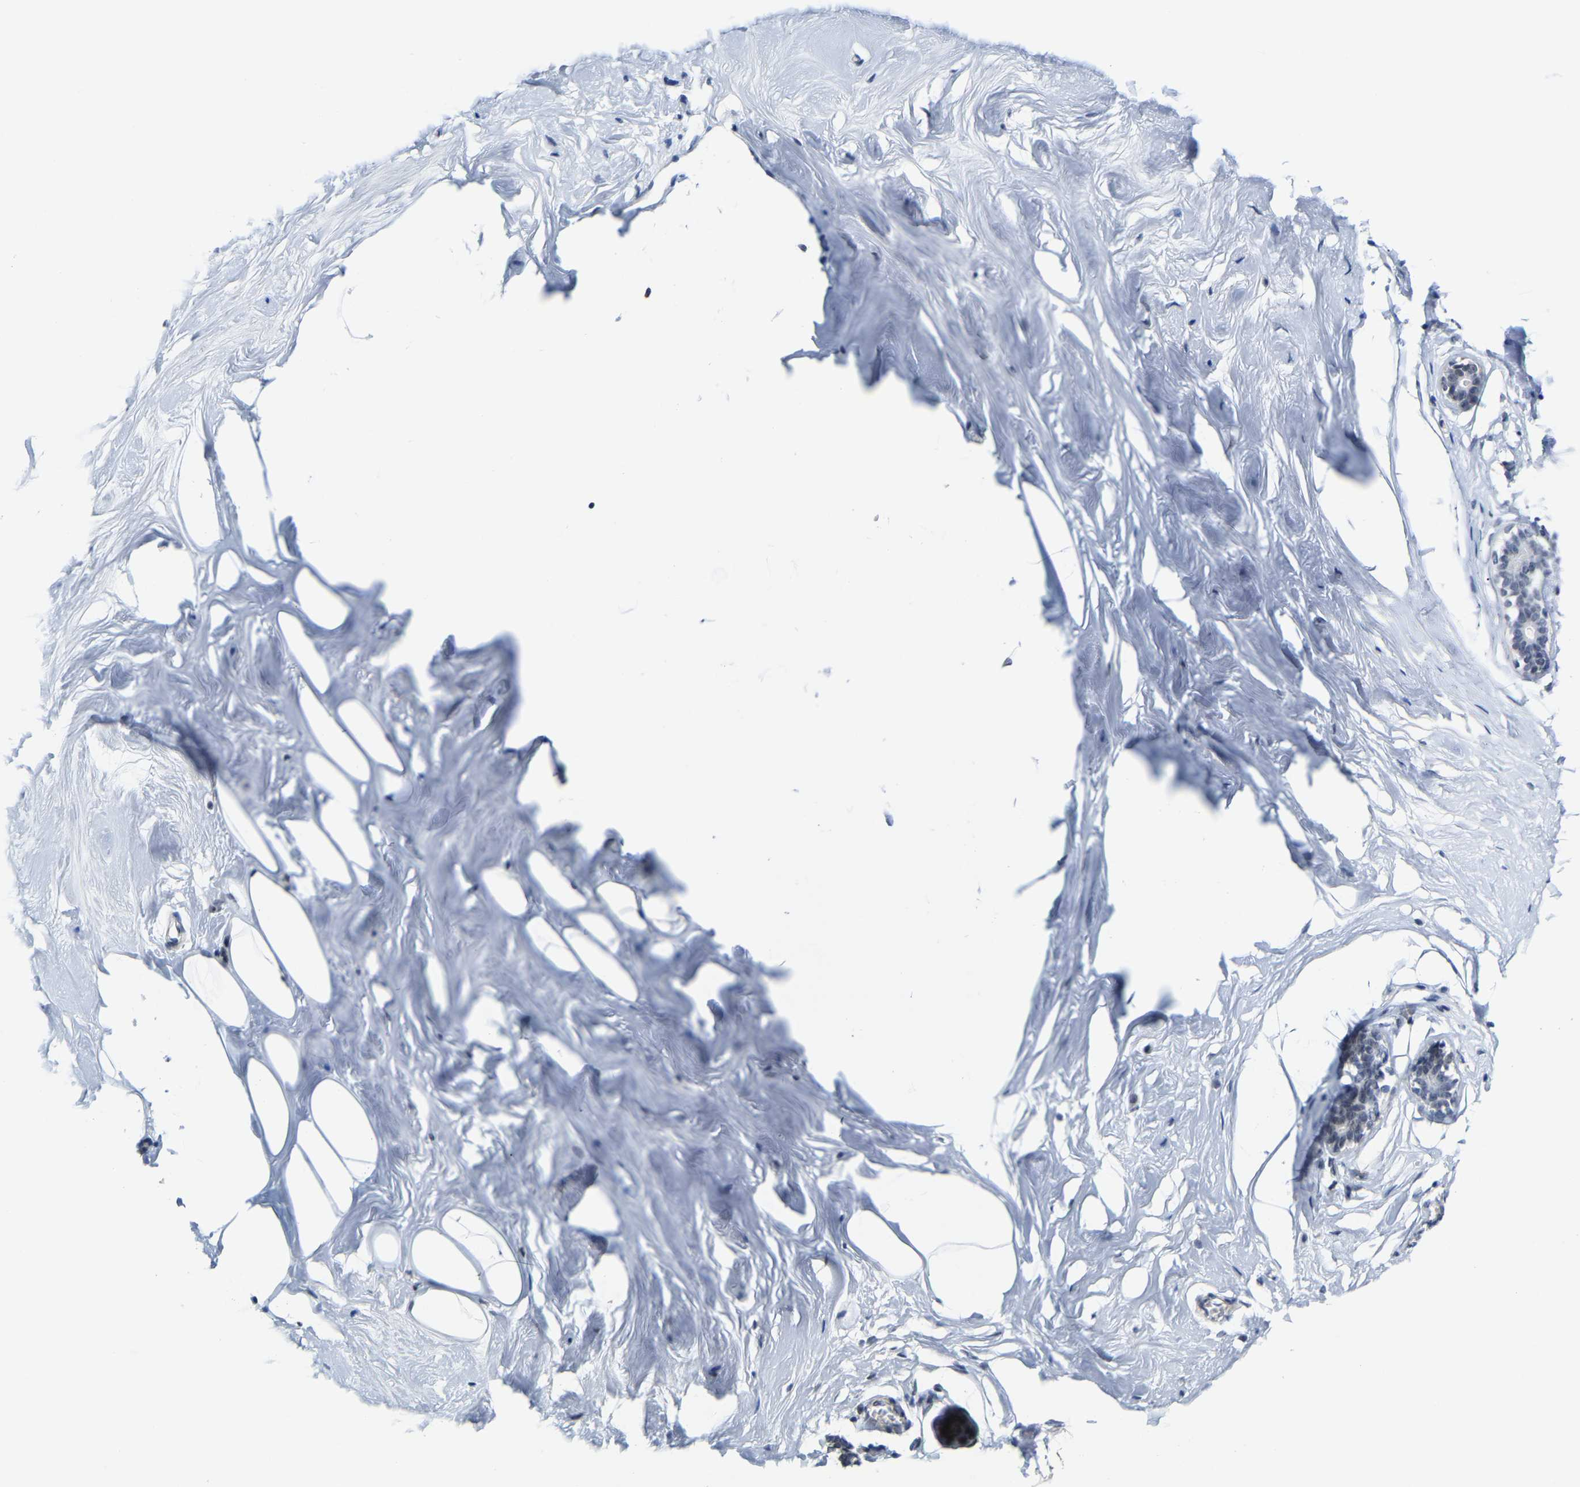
{"staining": {"intensity": "negative", "quantity": "none", "location": "none"}, "tissue": "adipose tissue", "cell_type": "Adipocytes", "image_type": "normal", "snomed": [{"axis": "morphology", "description": "Normal tissue, NOS"}, {"axis": "morphology", "description": "Fibrosis, NOS"}, {"axis": "topography", "description": "Breast"}, {"axis": "topography", "description": "Adipose tissue"}], "caption": "DAB immunohistochemical staining of unremarkable human adipose tissue displays no significant expression in adipocytes. (Brightfield microscopy of DAB IHC at high magnification).", "gene": "FAM180A", "patient": {"sex": "female", "age": 39}}